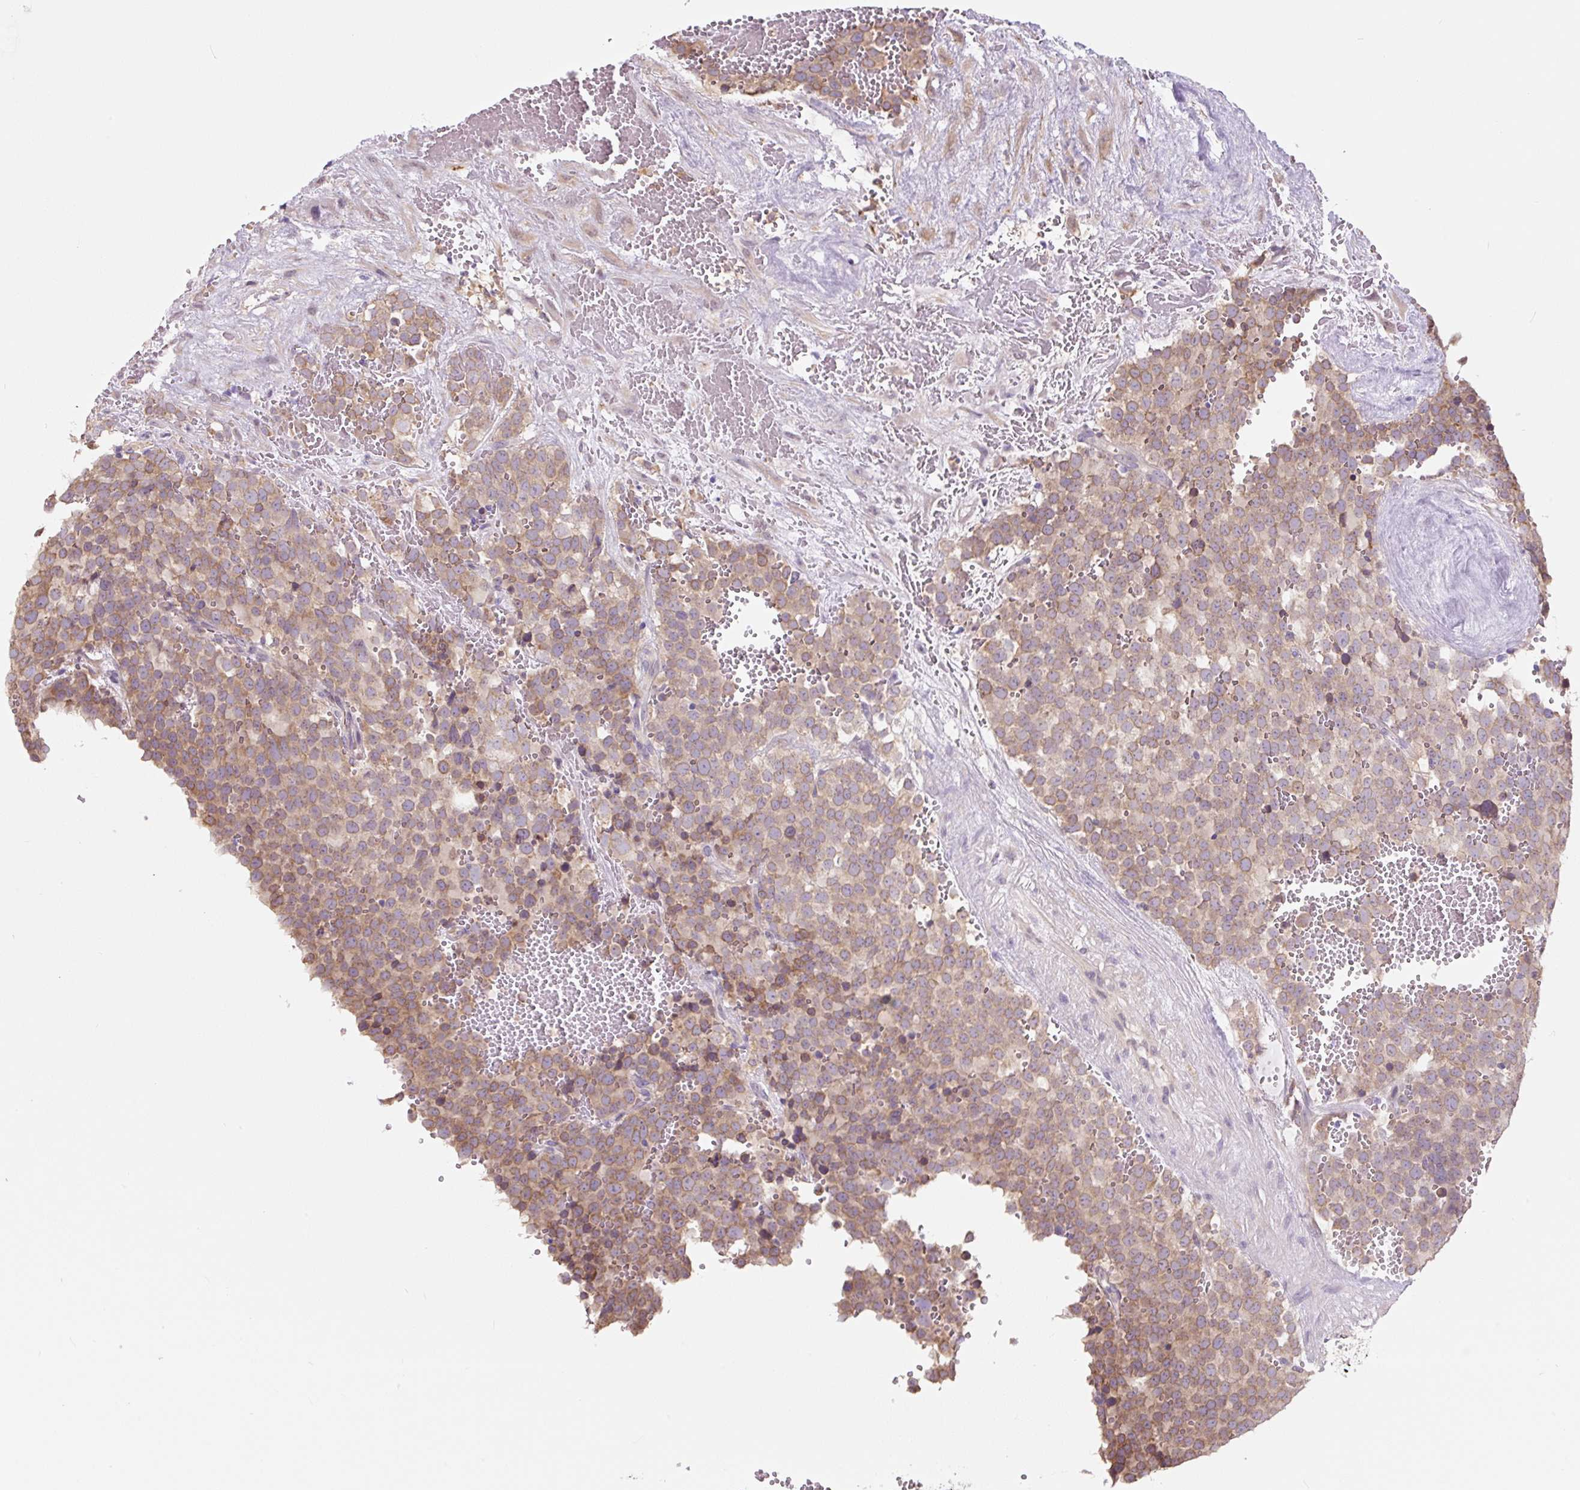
{"staining": {"intensity": "moderate", "quantity": ">75%", "location": "cytoplasmic/membranous"}, "tissue": "testis cancer", "cell_type": "Tumor cells", "image_type": "cancer", "snomed": [{"axis": "morphology", "description": "Seminoma, NOS"}, {"axis": "topography", "description": "Testis"}], "caption": "Approximately >75% of tumor cells in seminoma (testis) show moderate cytoplasmic/membranous protein positivity as visualized by brown immunohistochemical staining.", "gene": "ASRGL1", "patient": {"sex": "male", "age": 71}}